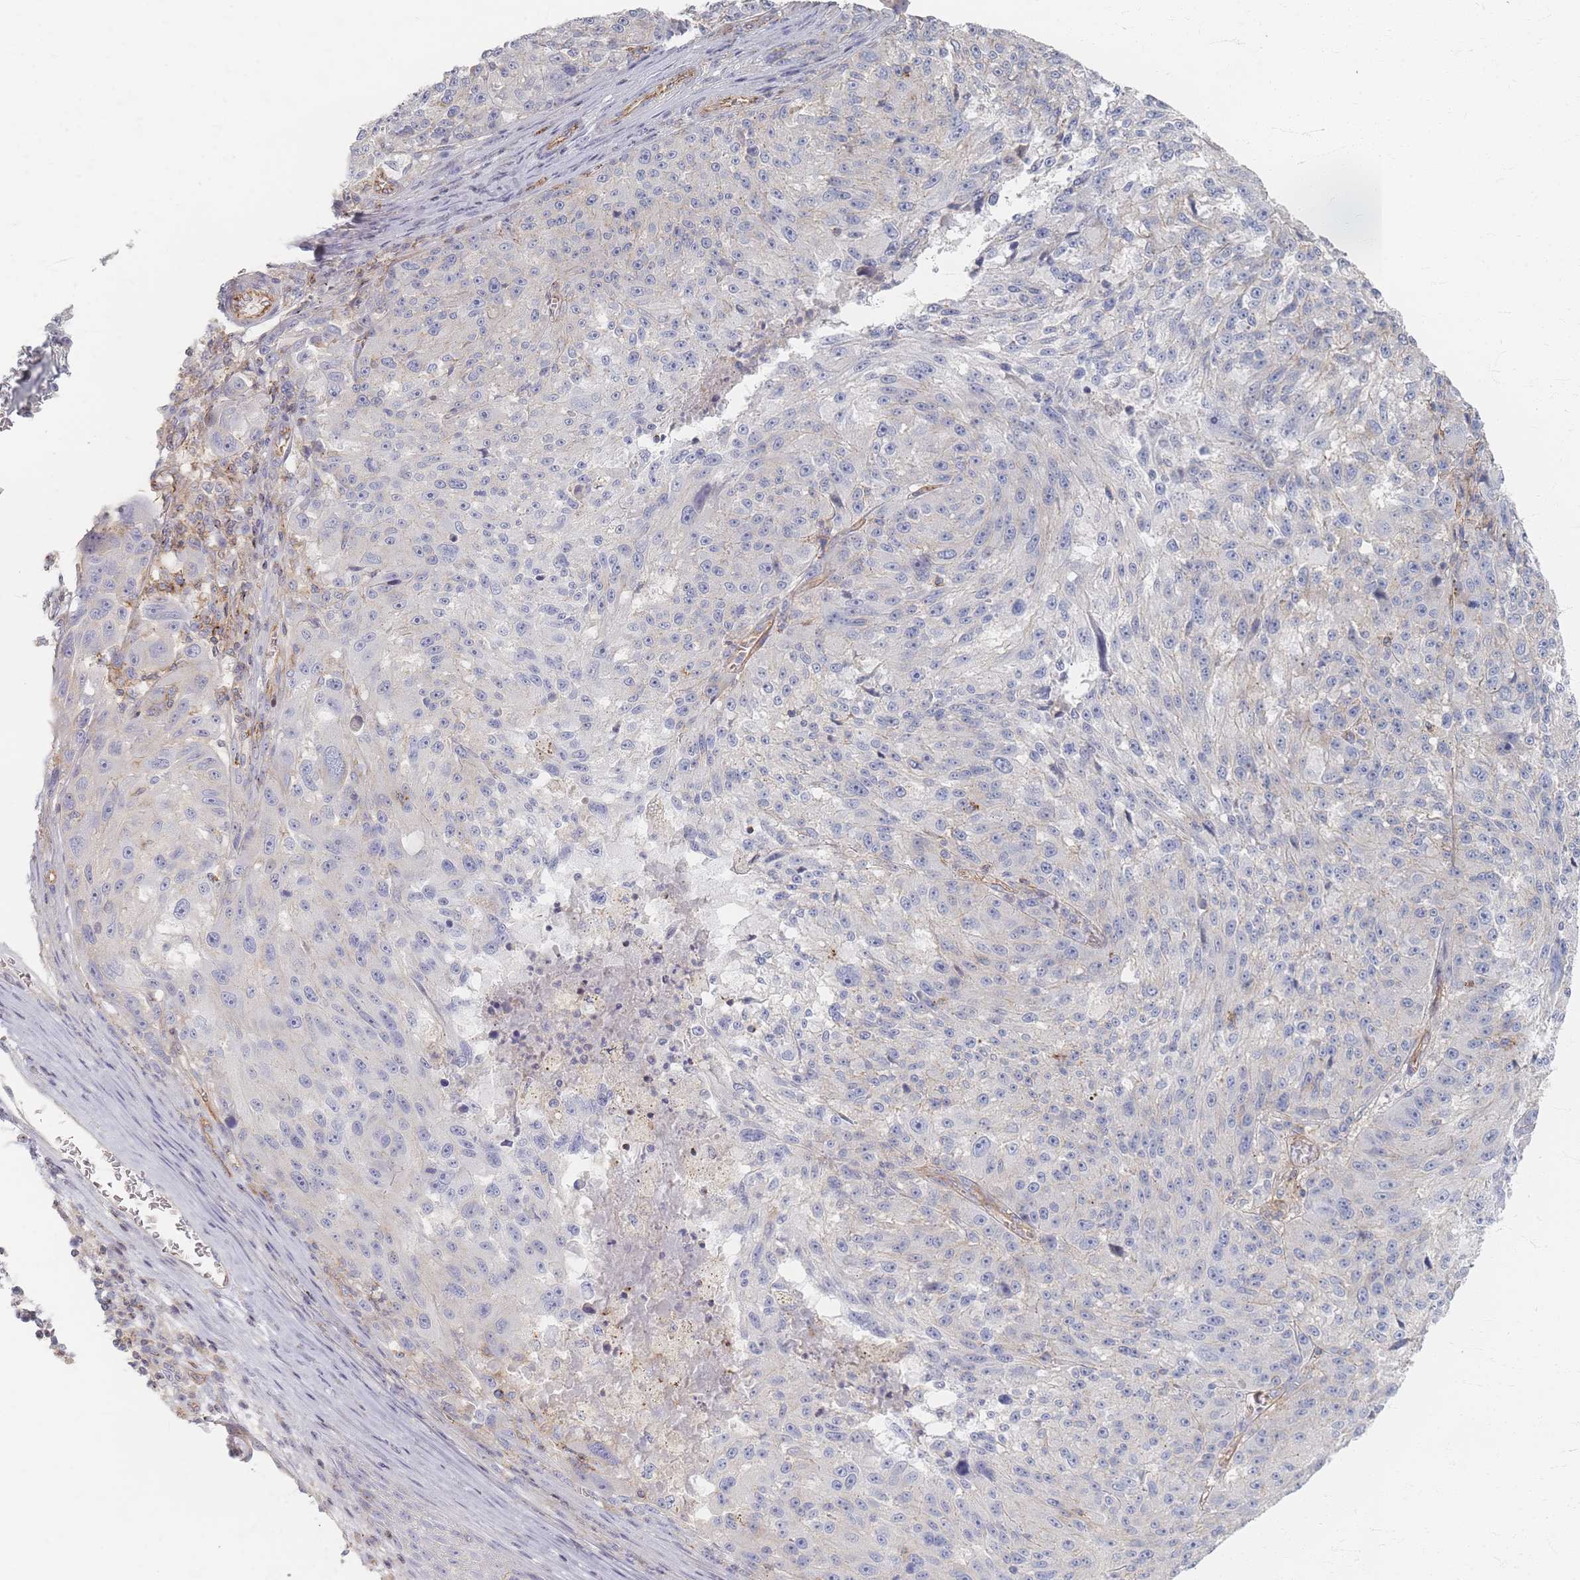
{"staining": {"intensity": "negative", "quantity": "none", "location": "none"}, "tissue": "melanoma", "cell_type": "Tumor cells", "image_type": "cancer", "snomed": [{"axis": "morphology", "description": "Malignant melanoma, NOS"}, {"axis": "topography", "description": "Skin"}], "caption": "This is a photomicrograph of immunohistochemistry (IHC) staining of melanoma, which shows no expression in tumor cells. (DAB immunohistochemistry (IHC) with hematoxylin counter stain).", "gene": "GNB1", "patient": {"sex": "male", "age": 53}}